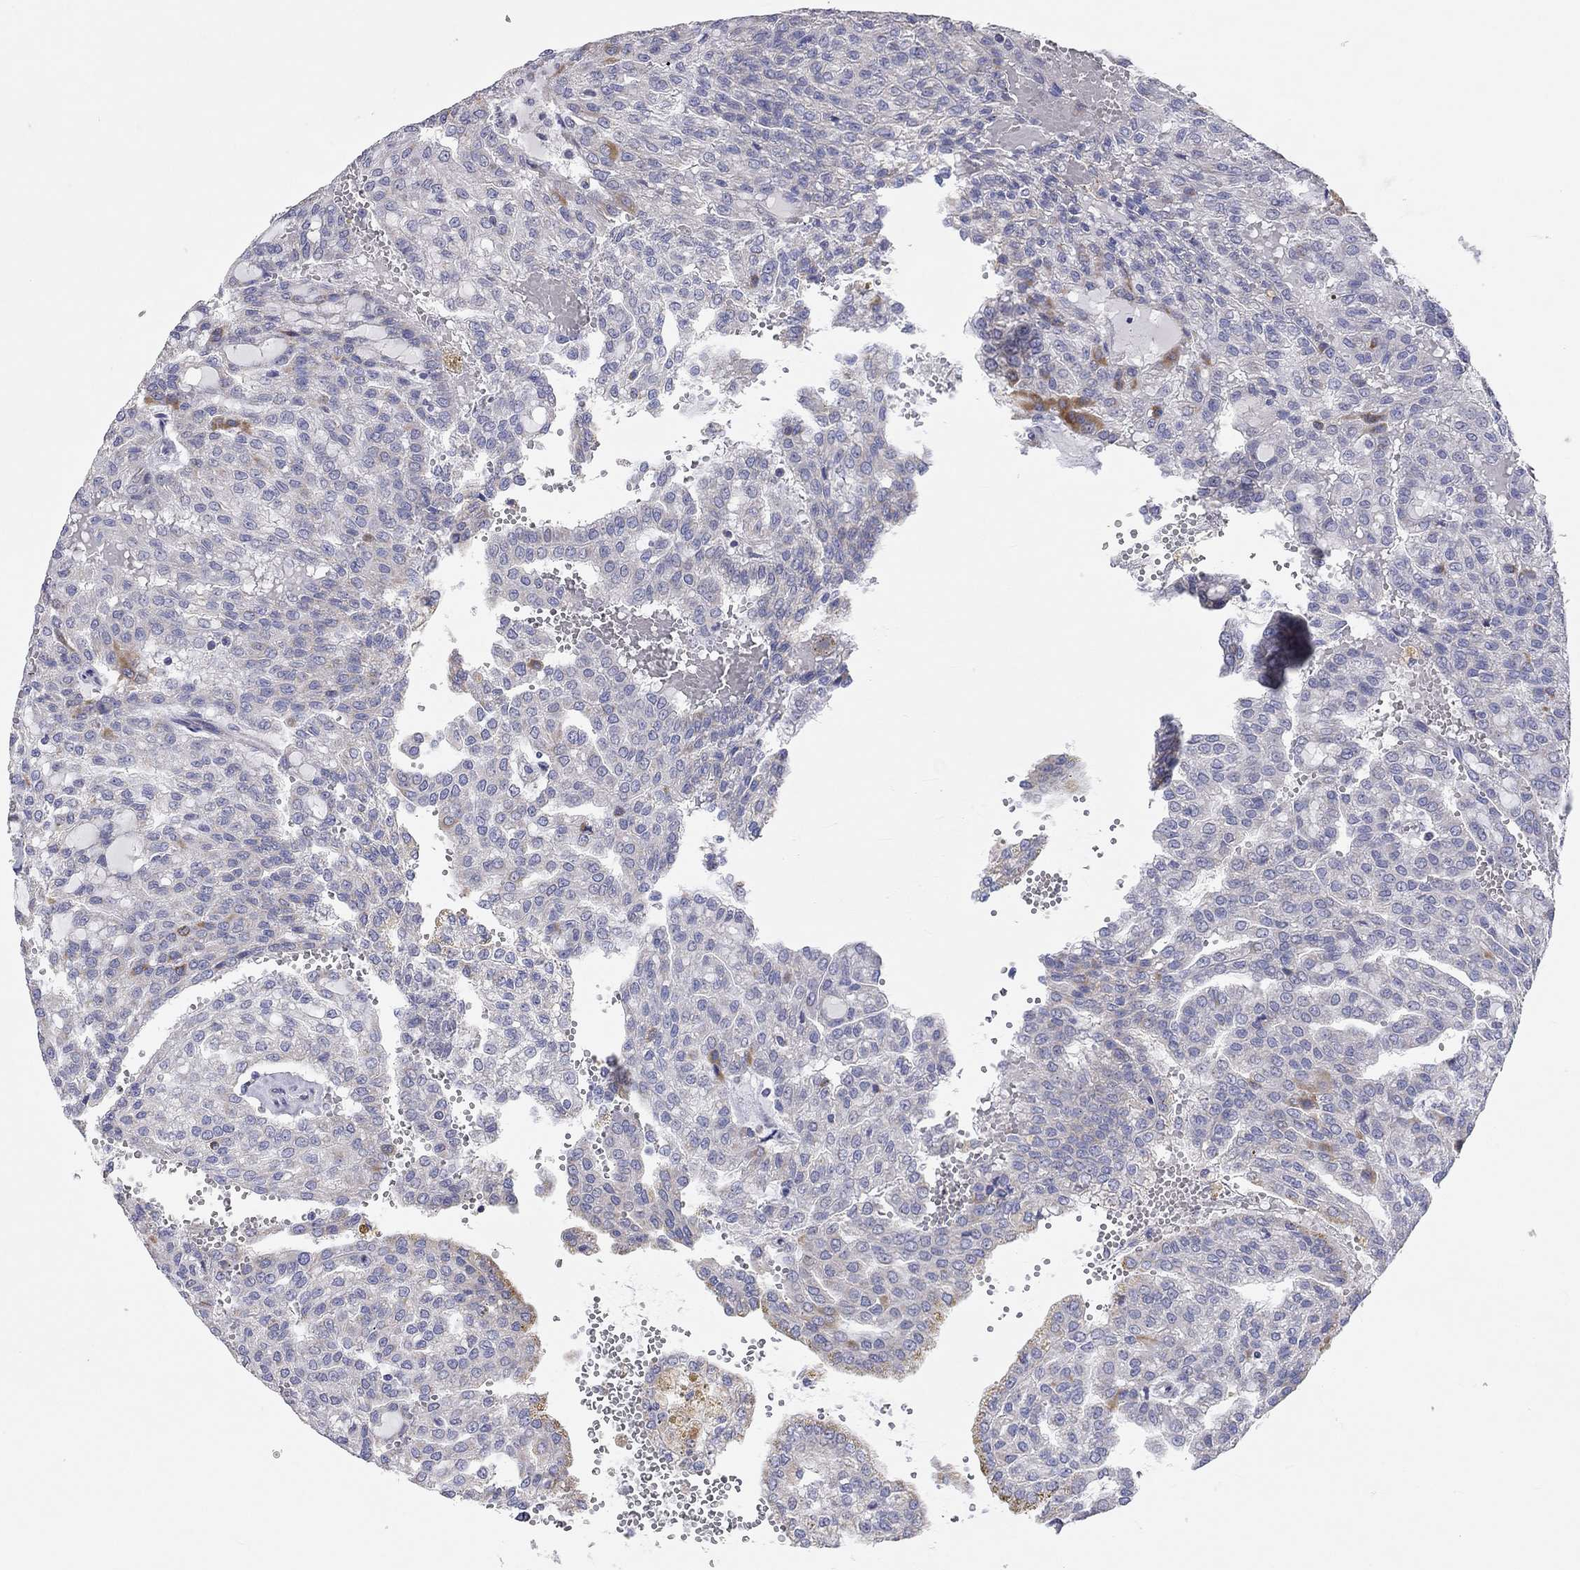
{"staining": {"intensity": "moderate", "quantity": "<25%", "location": "cytoplasmic/membranous"}, "tissue": "renal cancer", "cell_type": "Tumor cells", "image_type": "cancer", "snomed": [{"axis": "morphology", "description": "Adenocarcinoma, NOS"}, {"axis": "topography", "description": "Kidney"}], "caption": "Moderate cytoplasmic/membranous staining for a protein is present in approximately <25% of tumor cells of renal adenocarcinoma using immunohistochemistry (IHC).", "gene": "RCAN1", "patient": {"sex": "male", "age": 63}}